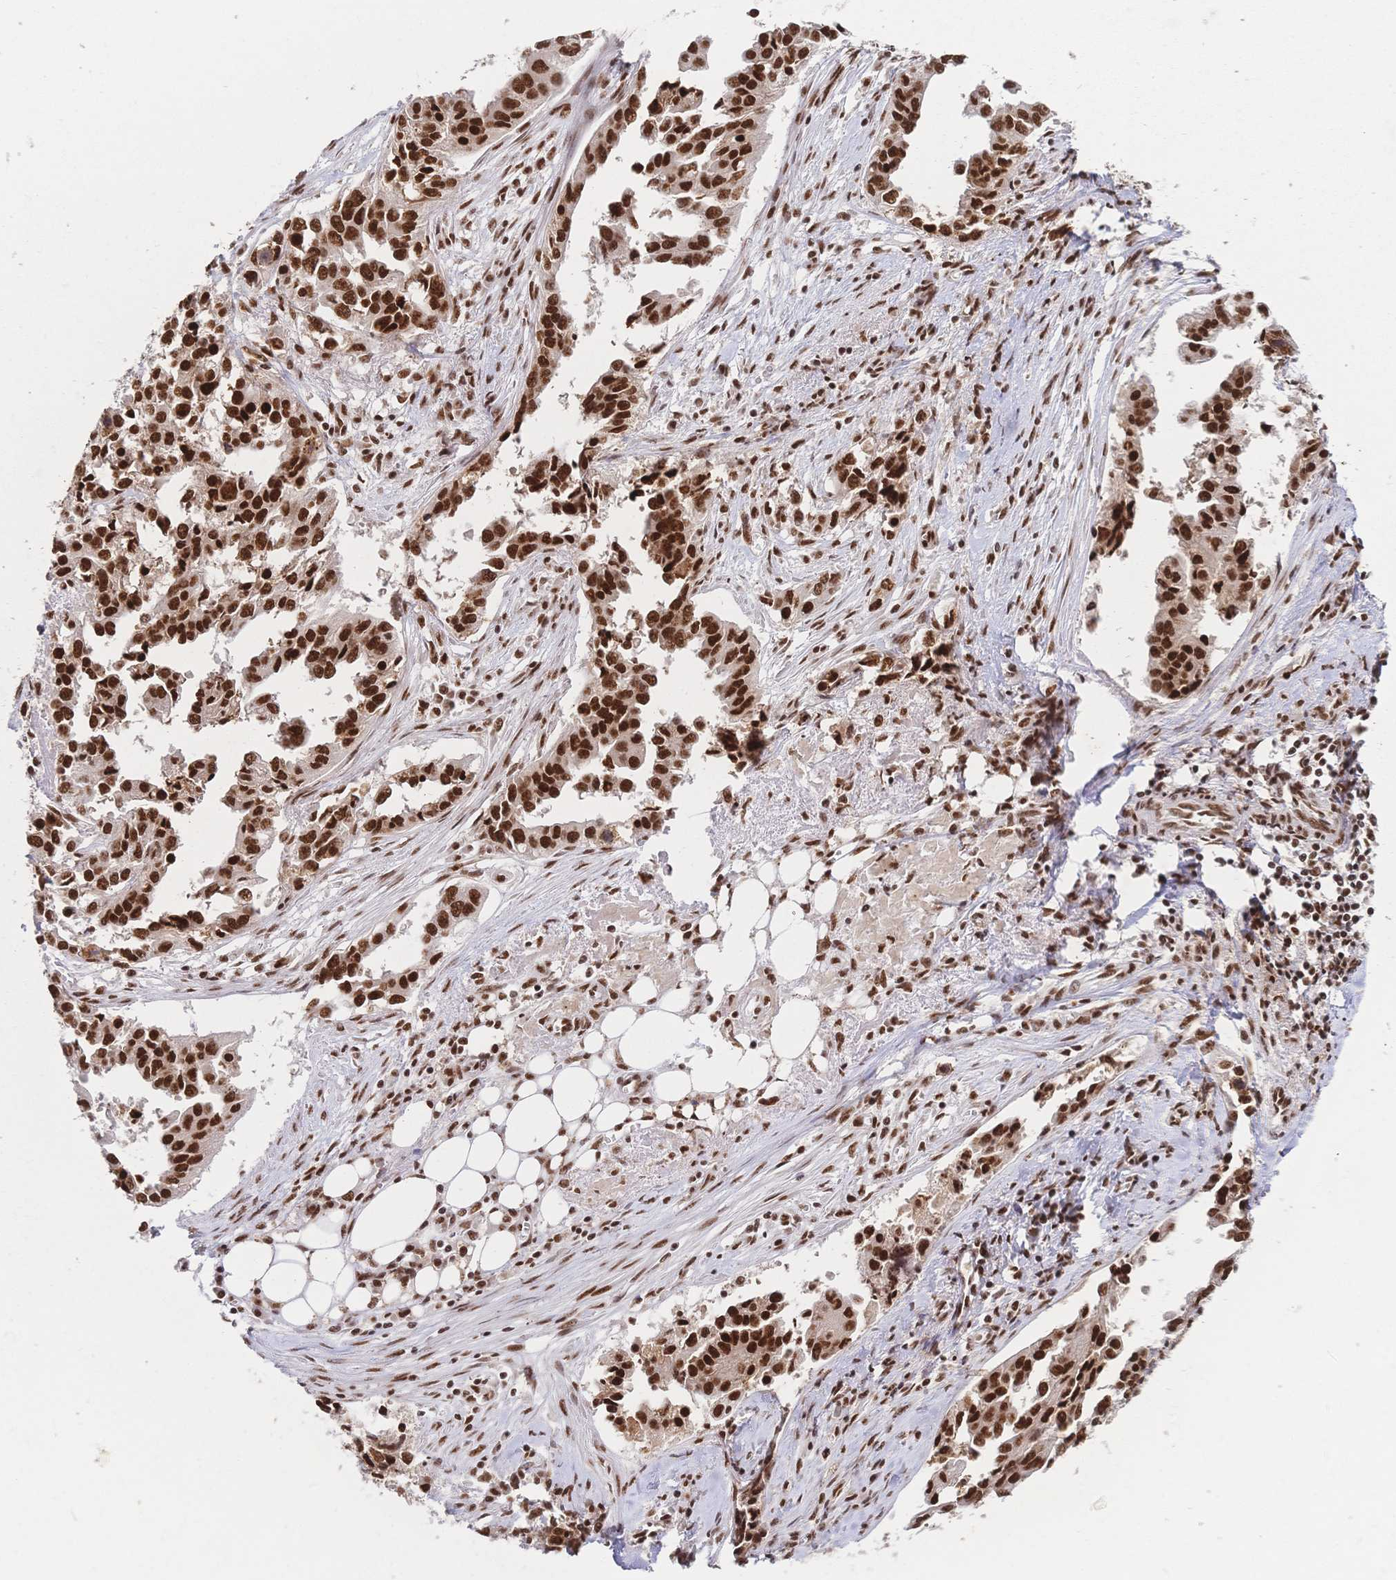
{"staining": {"intensity": "strong", "quantity": ">75%", "location": "nuclear"}, "tissue": "ovarian cancer", "cell_type": "Tumor cells", "image_type": "cancer", "snomed": [{"axis": "morphology", "description": "Cystadenocarcinoma, serous, NOS"}, {"axis": "topography", "description": "Ovary"}], "caption": "An IHC photomicrograph of tumor tissue is shown. Protein staining in brown labels strong nuclear positivity in serous cystadenocarcinoma (ovarian) within tumor cells.", "gene": "SRSF1", "patient": {"sex": "female", "age": 75}}